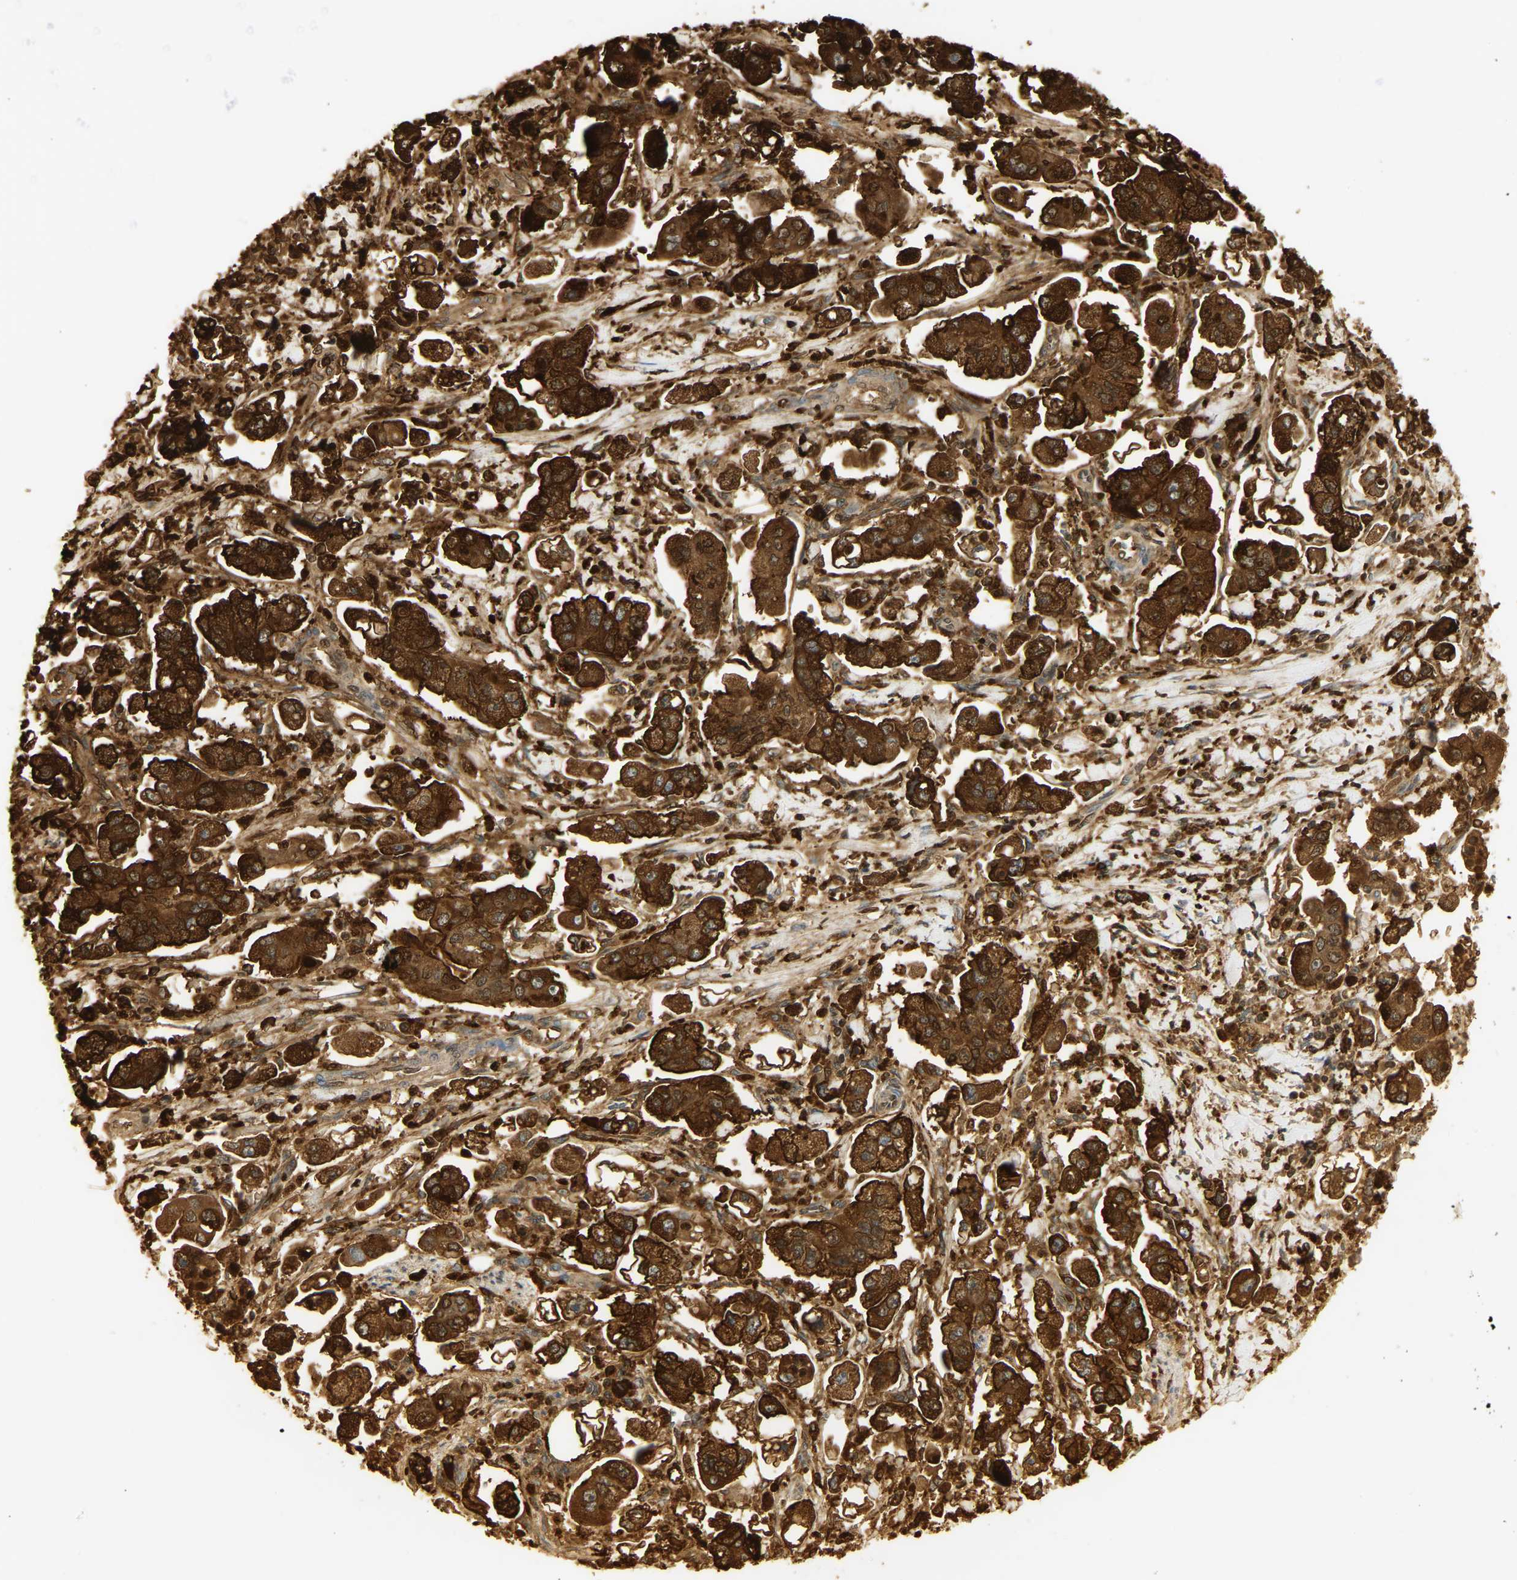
{"staining": {"intensity": "strong", "quantity": ">75%", "location": "cytoplasmic/membranous"}, "tissue": "stomach cancer", "cell_type": "Tumor cells", "image_type": "cancer", "snomed": [{"axis": "morphology", "description": "Adenocarcinoma, NOS"}, {"axis": "topography", "description": "Stomach"}], "caption": "About >75% of tumor cells in stomach cancer exhibit strong cytoplasmic/membranous protein staining as visualized by brown immunohistochemical staining.", "gene": "CEACAM5", "patient": {"sex": "male", "age": 62}}